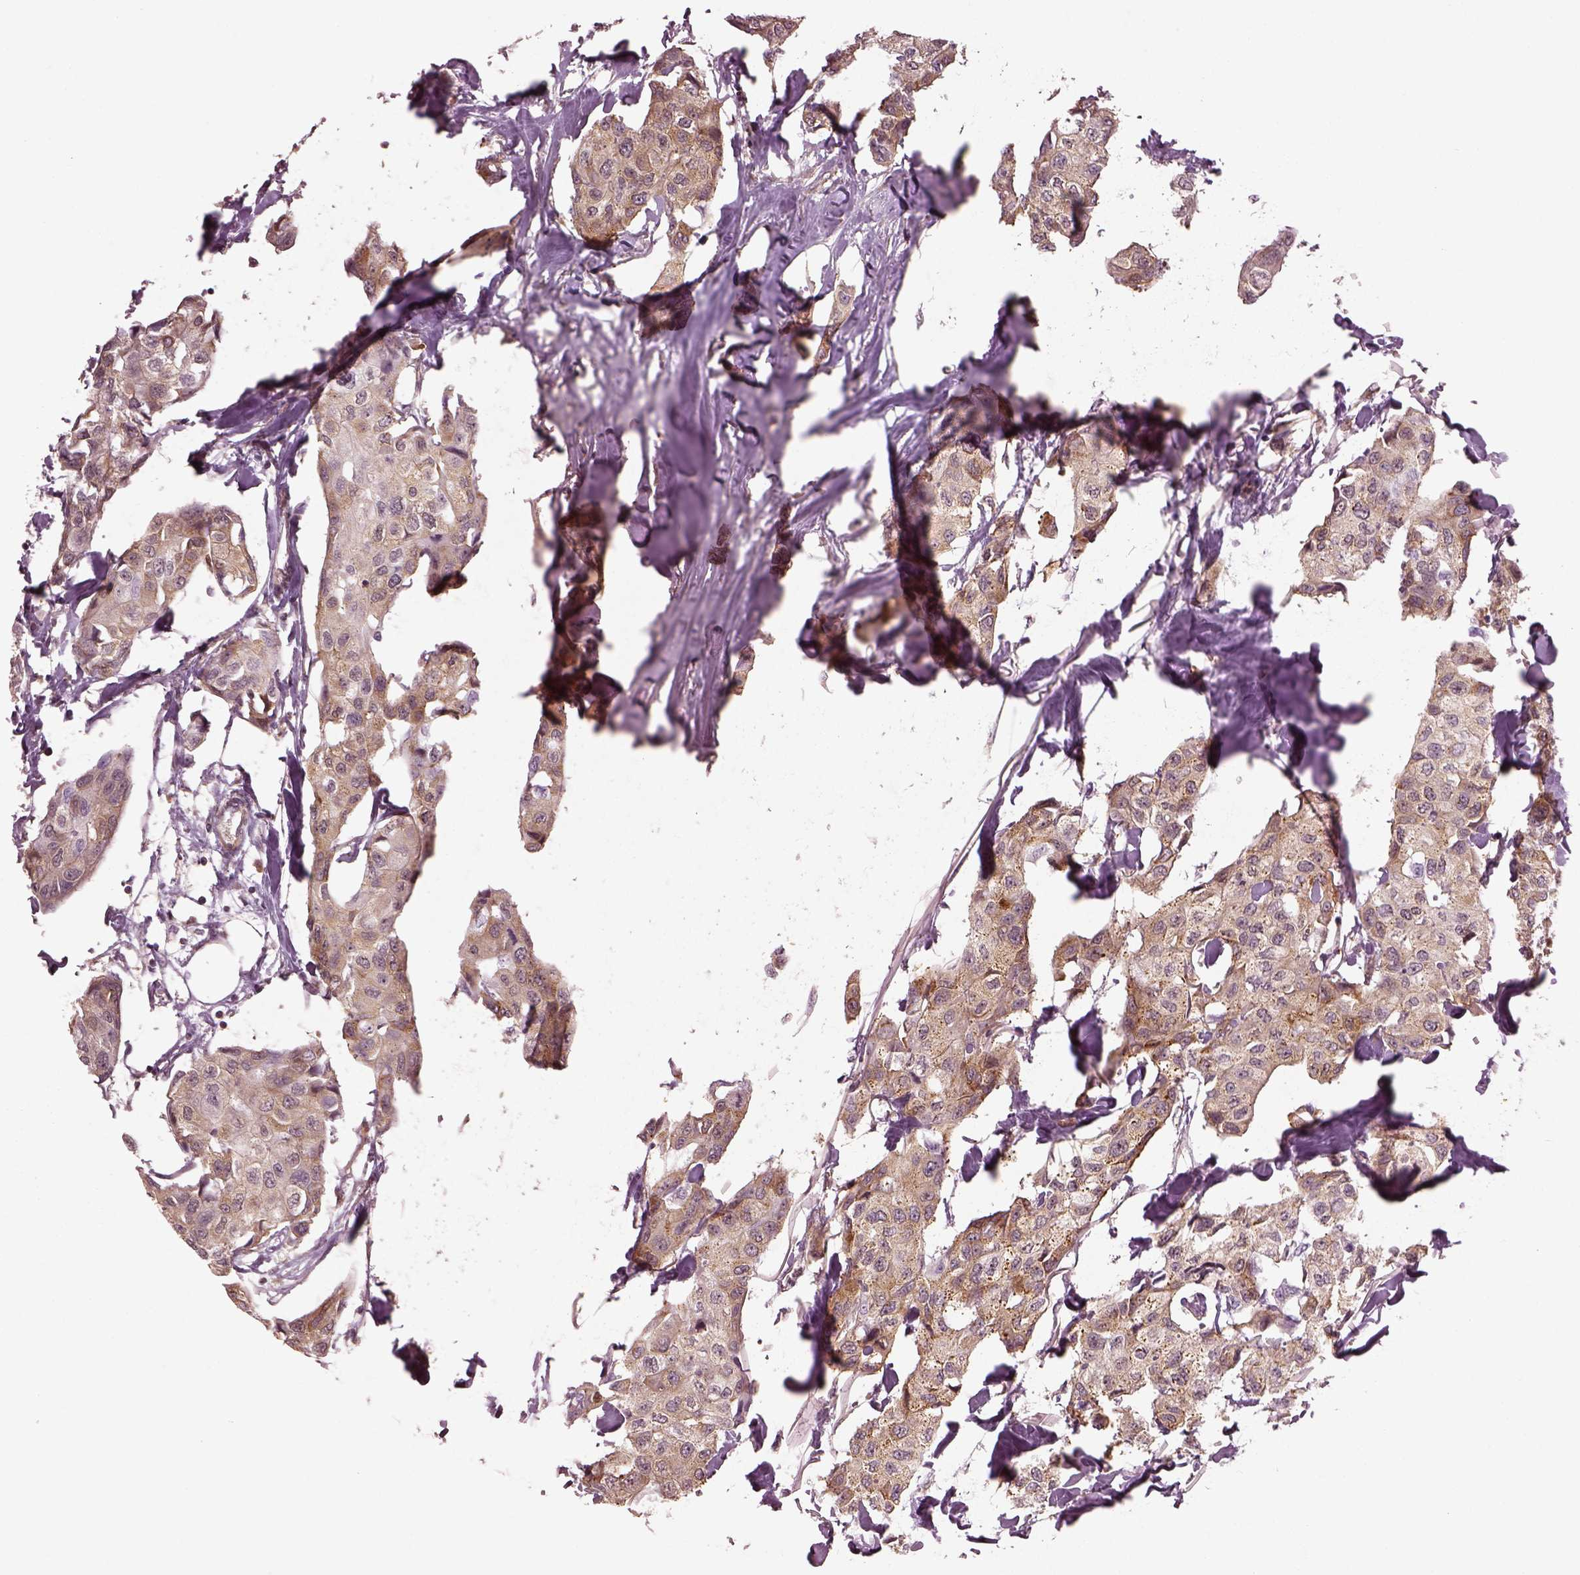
{"staining": {"intensity": "moderate", "quantity": "25%-75%", "location": "cytoplasmic/membranous"}, "tissue": "breast cancer", "cell_type": "Tumor cells", "image_type": "cancer", "snomed": [{"axis": "morphology", "description": "Duct carcinoma"}, {"axis": "topography", "description": "Breast"}], "caption": "Moderate cytoplasmic/membranous protein positivity is present in approximately 25%-75% of tumor cells in breast cancer (invasive ductal carcinoma).", "gene": "LSM14A", "patient": {"sex": "female", "age": 80}}